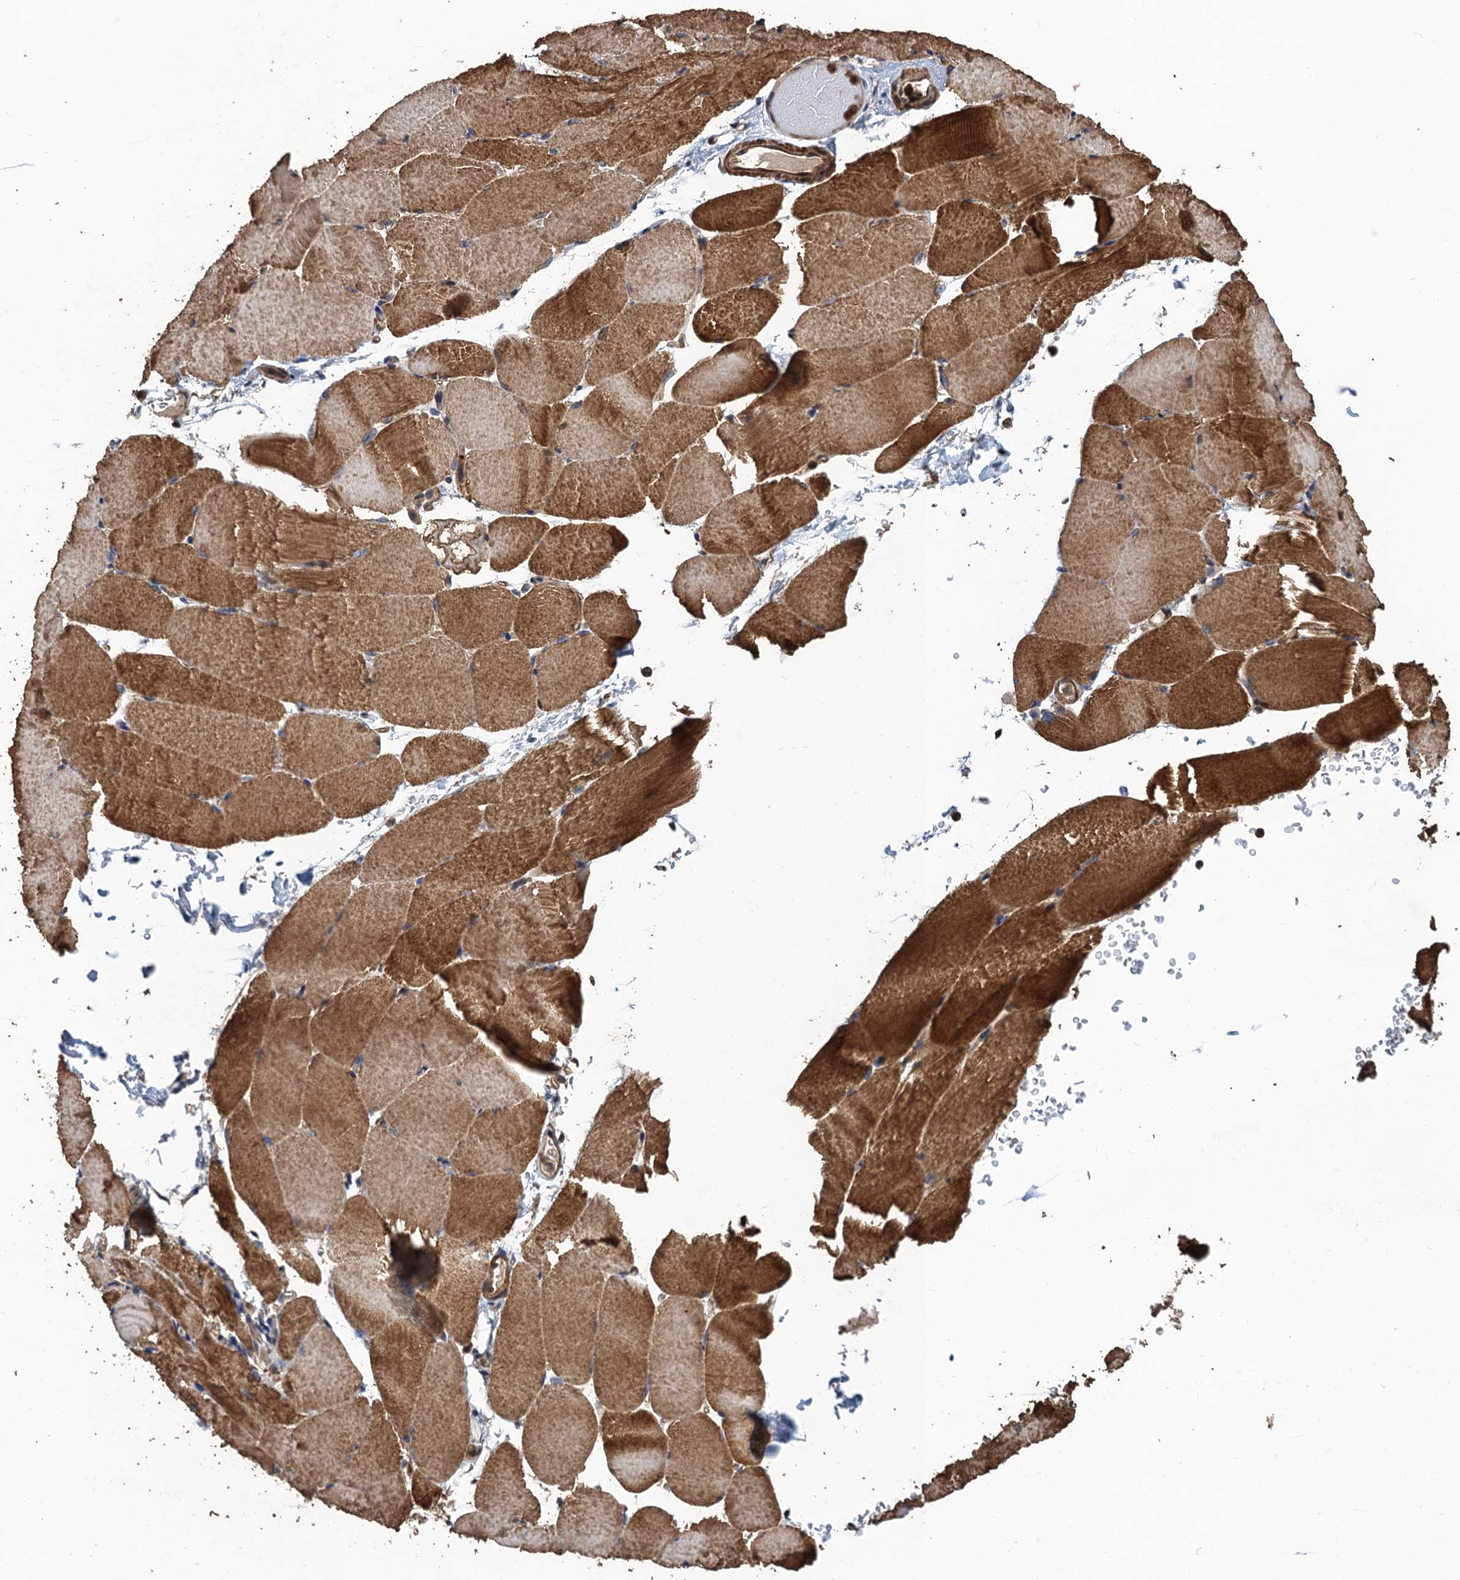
{"staining": {"intensity": "strong", "quantity": ">75%", "location": "cytoplasmic/membranous"}, "tissue": "skeletal muscle", "cell_type": "Myocytes", "image_type": "normal", "snomed": [{"axis": "morphology", "description": "Normal tissue, NOS"}, {"axis": "topography", "description": "Skeletal muscle"}, {"axis": "topography", "description": "Parathyroid gland"}], "caption": "Skeletal muscle stained with DAB immunohistochemistry (IHC) exhibits high levels of strong cytoplasmic/membranous positivity in approximately >75% of myocytes. (Stains: DAB (3,3'-diaminobenzidine) in brown, nuclei in blue, Microscopy: brightfield microscopy at high magnification).", "gene": "PPP4R1", "patient": {"sex": "female", "age": 37}}